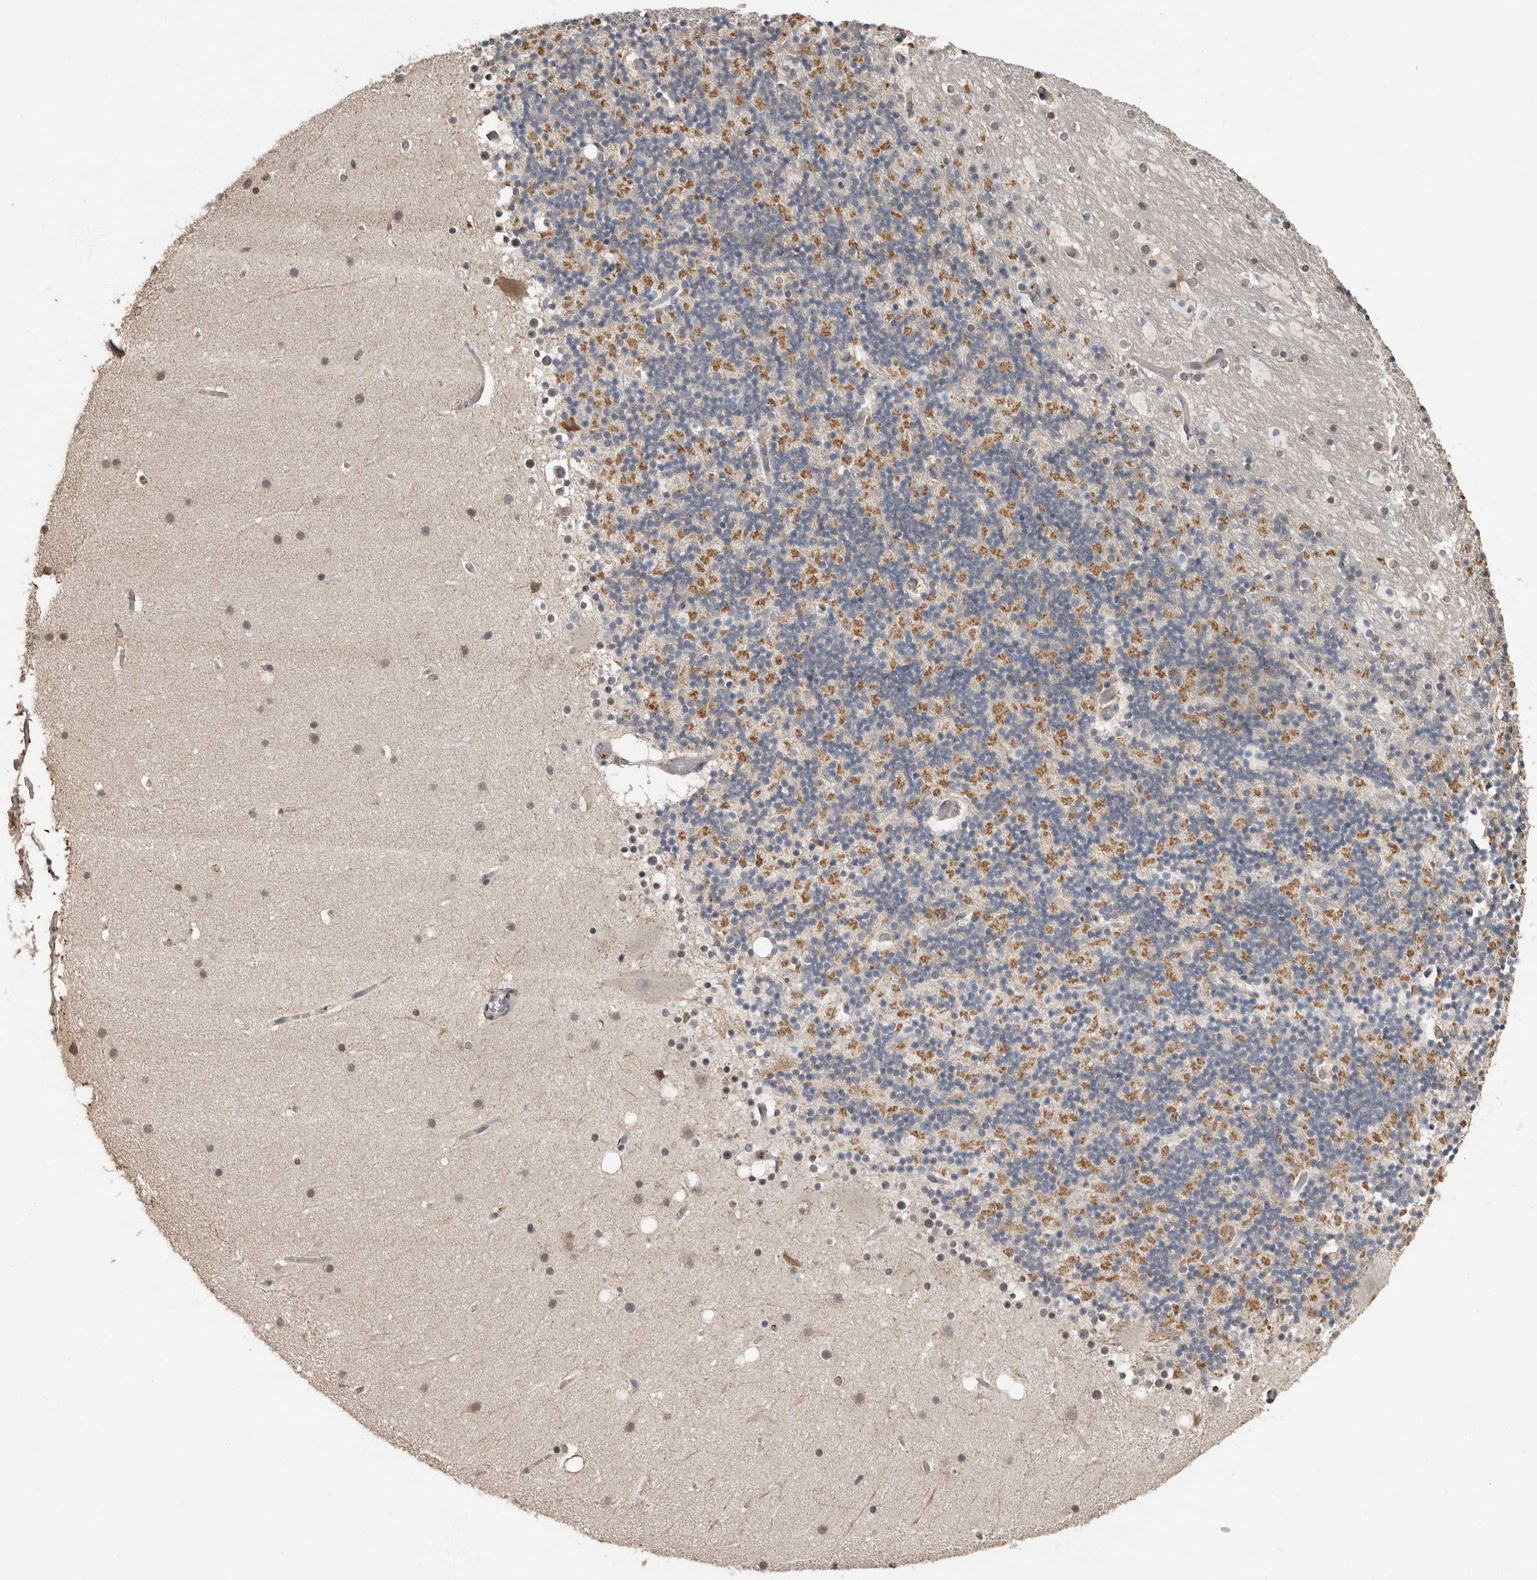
{"staining": {"intensity": "negative", "quantity": "none", "location": "none"}, "tissue": "cerebellum", "cell_type": "Cells in granular layer", "image_type": "normal", "snomed": [{"axis": "morphology", "description": "Normal tissue, NOS"}, {"axis": "topography", "description": "Cerebellum"}], "caption": "Protein analysis of normal cerebellum demonstrates no significant expression in cells in granular layer.", "gene": "LRGUK", "patient": {"sex": "male", "age": 57}}